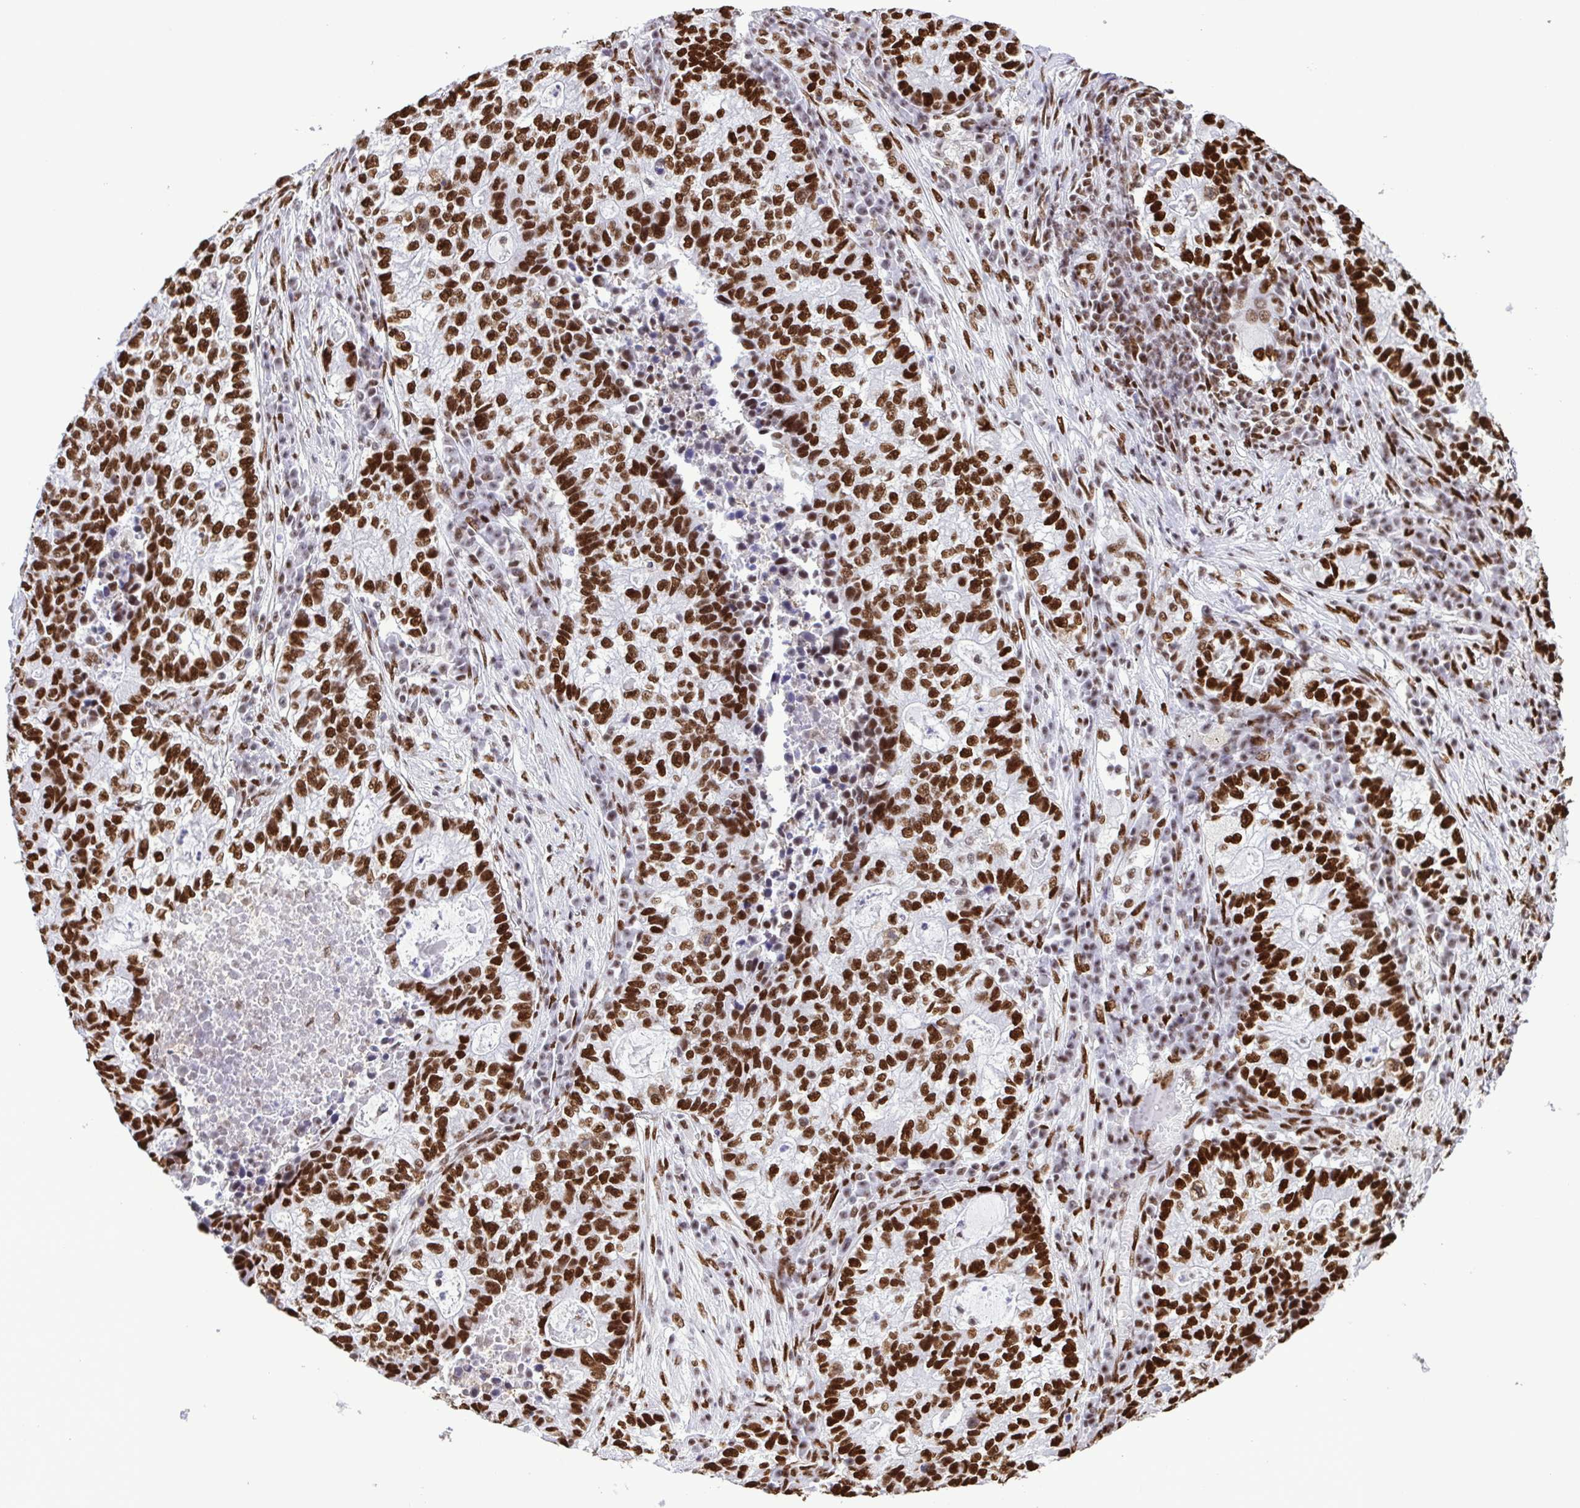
{"staining": {"intensity": "strong", "quantity": ">75%", "location": "nuclear"}, "tissue": "lung cancer", "cell_type": "Tumor cells", "image_type": "cancer", "snomed": [{"axis": "morphology", "description": "Adenocarcinoma, NOS"}, {"axis": "topography", "description": "Lung"}], "caption": "Adenocarcinoma (lung) was stained to show a protein in brown. There is high levels of strong nuclear staining in about >75% of tumor cells.", "gene": "TRIM28", "patient": {"sex": "male", "age": 57}}